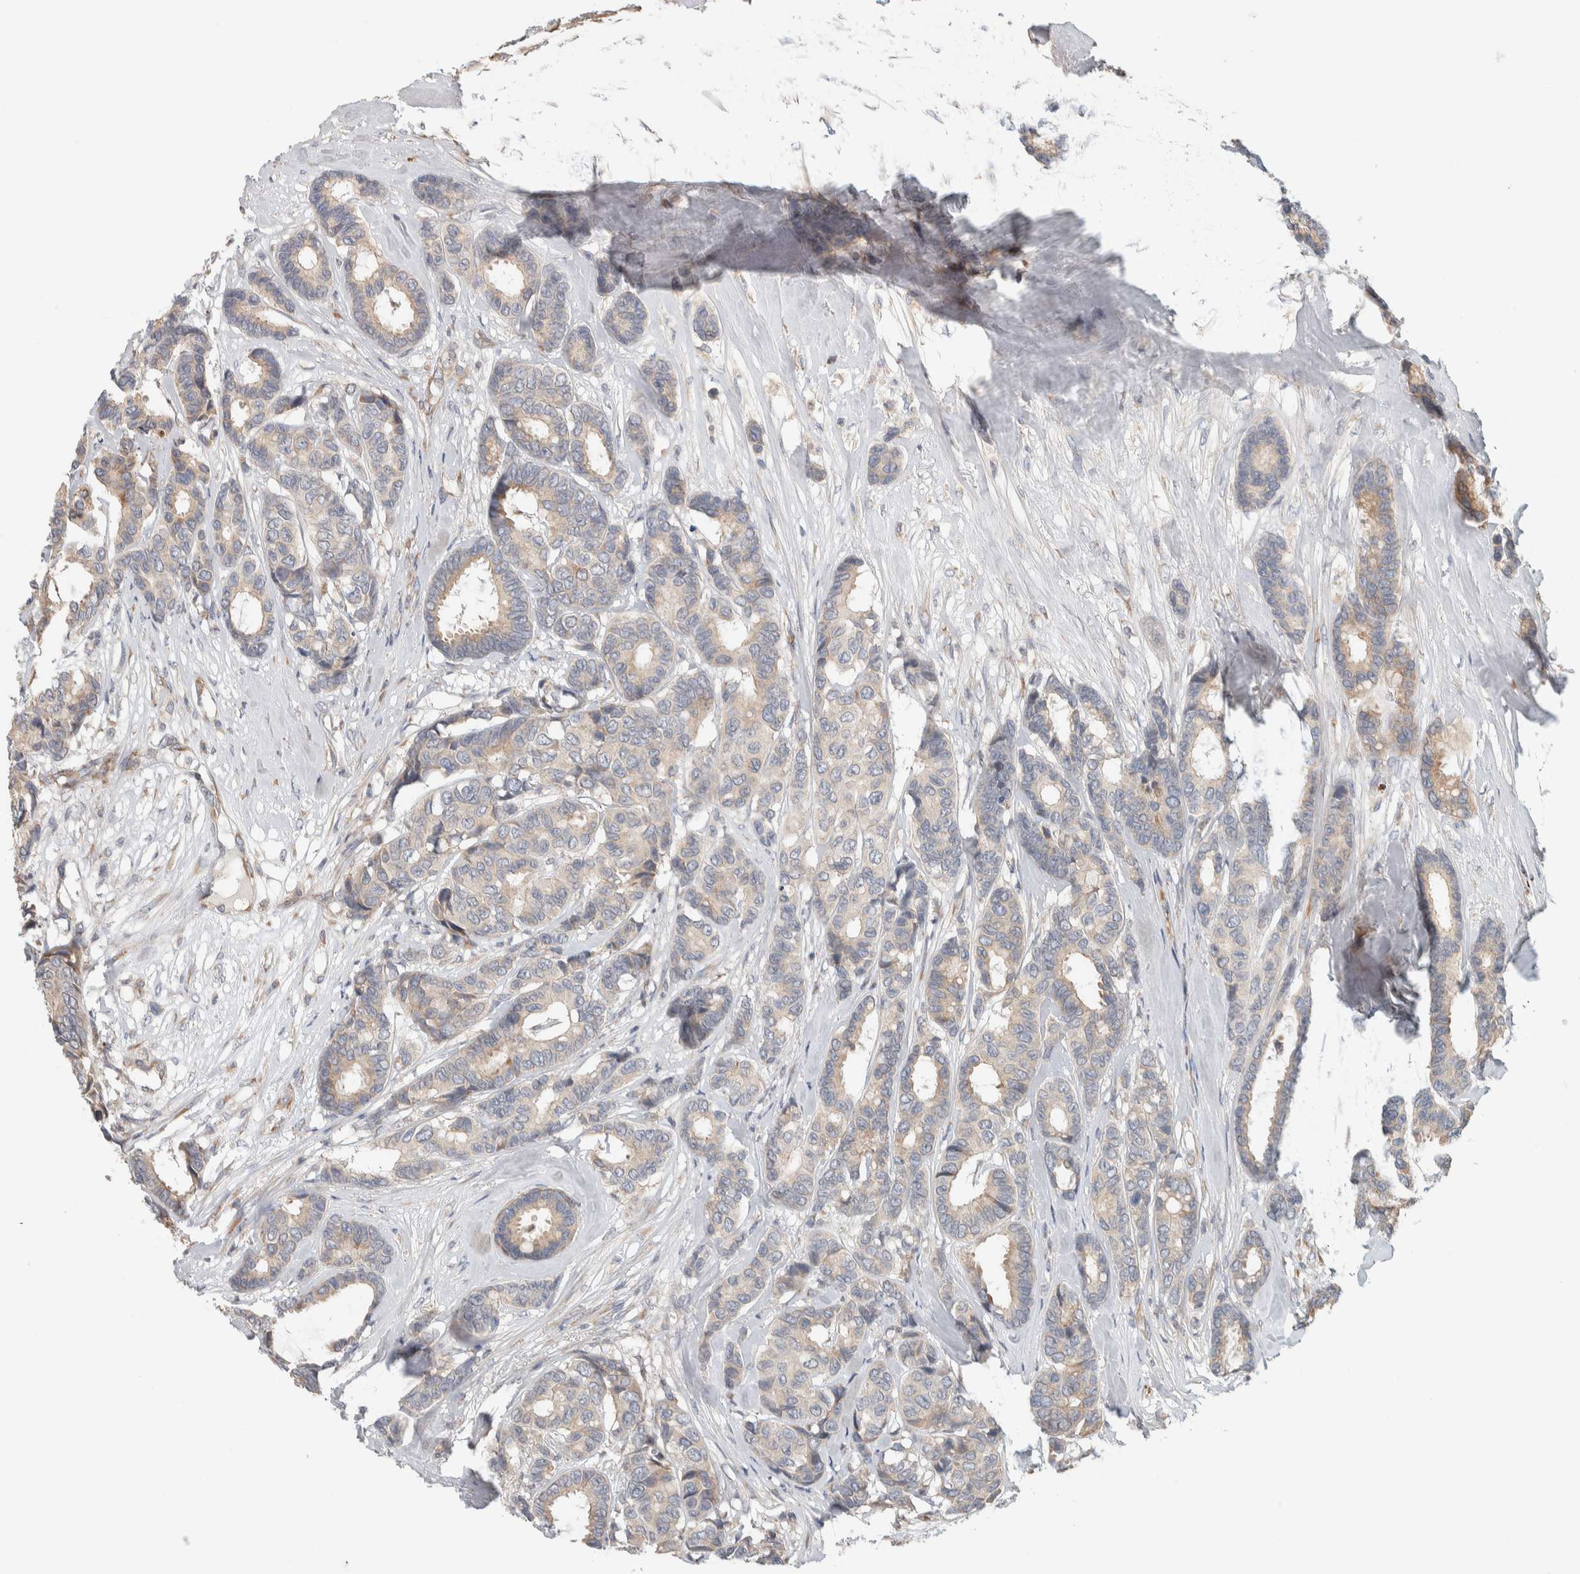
{"staining": {"intensity": "weak", "quantity": "<25%", "location": "cytoplasmic/membranous"}, "tissue": "breast cancer", "cell_type": "Tumor cells", "image_type": "cancer", "snomed": [{"axis": "morphology", "description": "Duct carcinoma"}, {"axis": "topography", "description": "Breast"}], "caption": "Immunohistochemical staining of human intraductal carcinoma (breast) reveals no significant positivity in tumor cells. (DAB immunohistochemistry (IHC) visualized using brightfield microscopy, high magnification).", "gene": "ADCY8", "patient": {"sex": "female", "age": 87}}